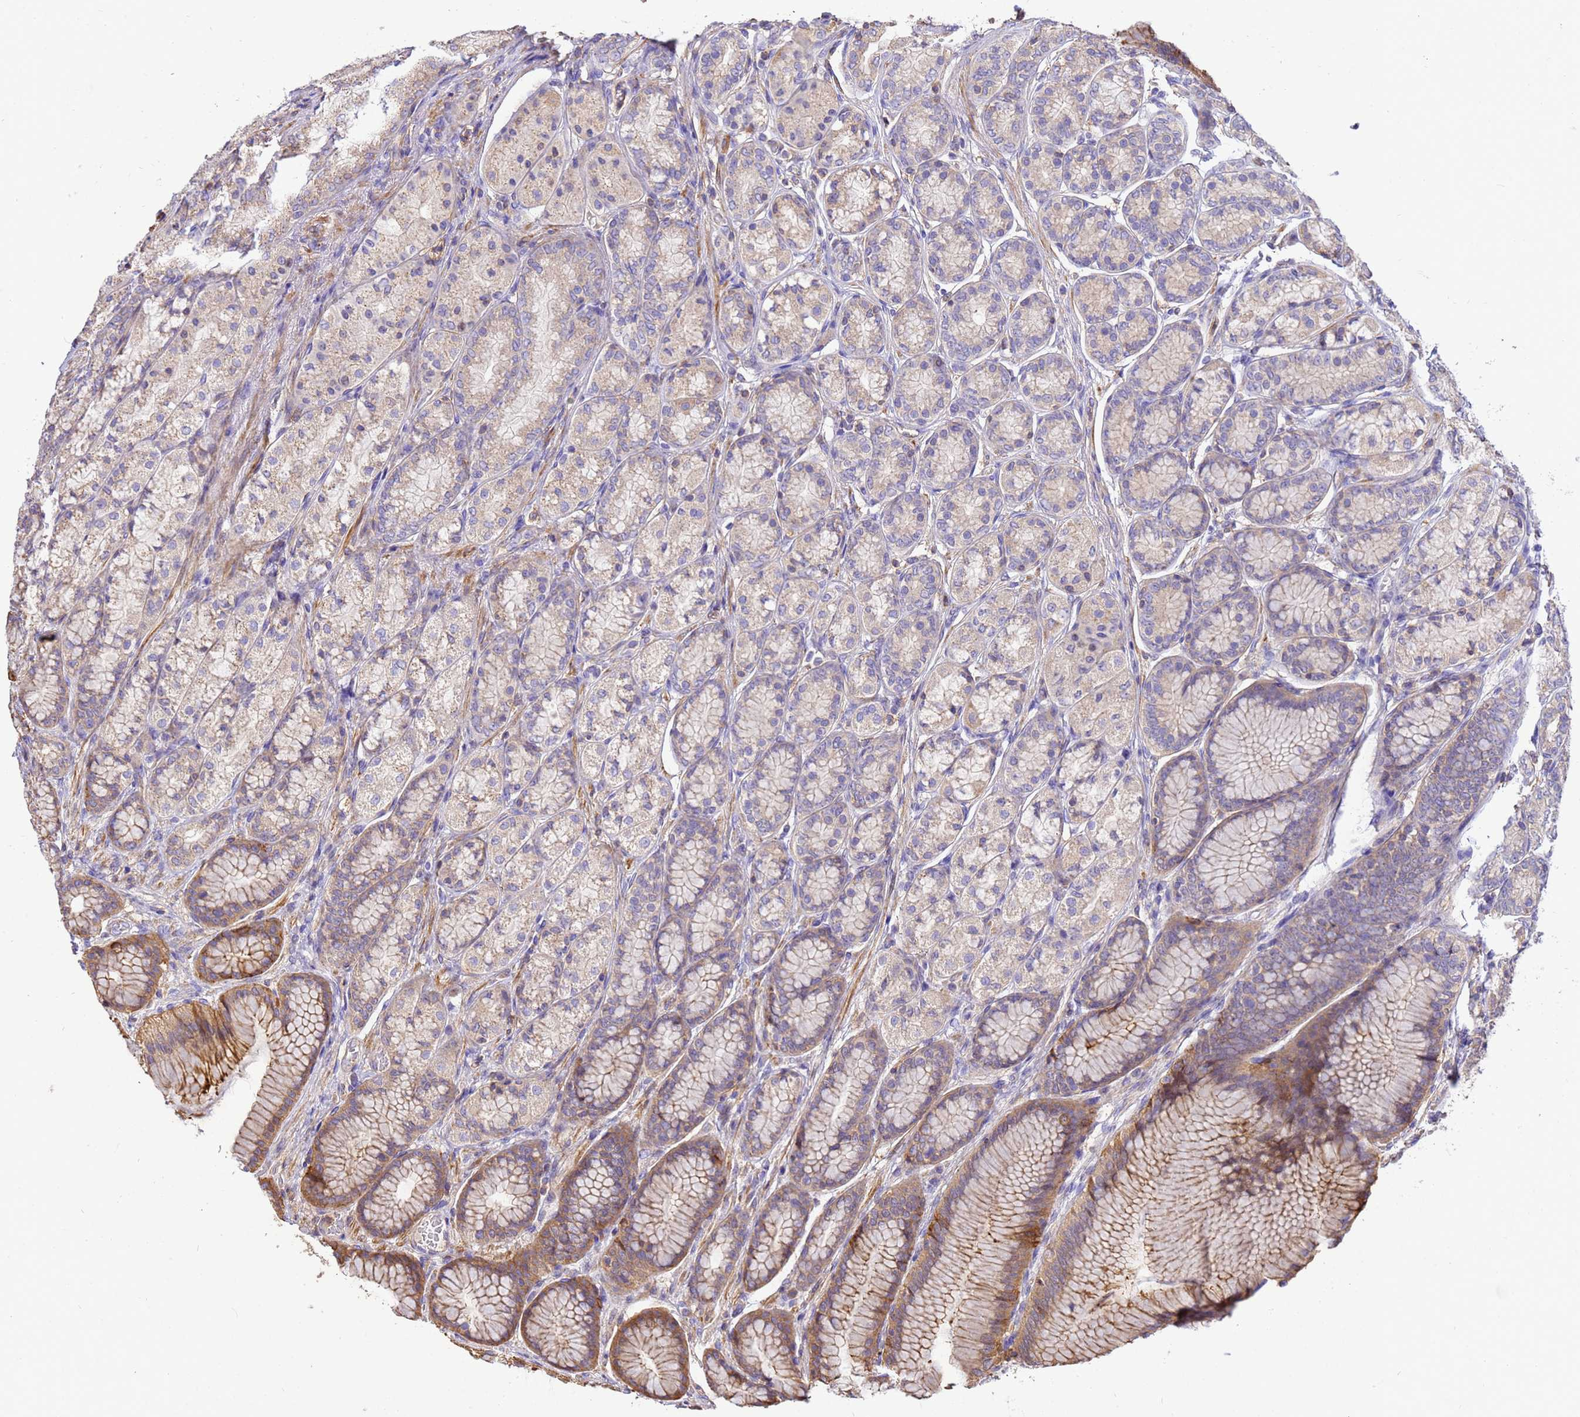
{"staining": {"intensity": "moderate", "quantity": "25%-75%", "location": "cytoplasmic/membranous"}, "tissue": "stomach", "cell_type": "Glandular cells", "image_type": "normal", "snomed": [{"axis": "morphology", "description": "Normal tissue, NOS"}, {"axis": "morphology", "description": "Adenocarcinoma, NOS"}, {"axis": "morphology", "description": "Adenocarcinoma, High grade"}, {"axis": "topography", "description": "Stomach, upper"}, {"axis": "topography", "description": "Stomach"}], "caption": "High-magnification brightfield microscopy of benign stomach stained with DAB (3,3'-diaminobenzidine) (brown) and counterstained with hematoxylin (blue). glandular cells exhibit moderate cytoplasmic/membranous staining is present in about25%-75% of cells. (DAB (3,3'-diaminobenzidine) IHC, brown staining for protein, blue staining for nuclei).", "gene": "WDR64", "patient": {"sex": "female", "age": 65}}